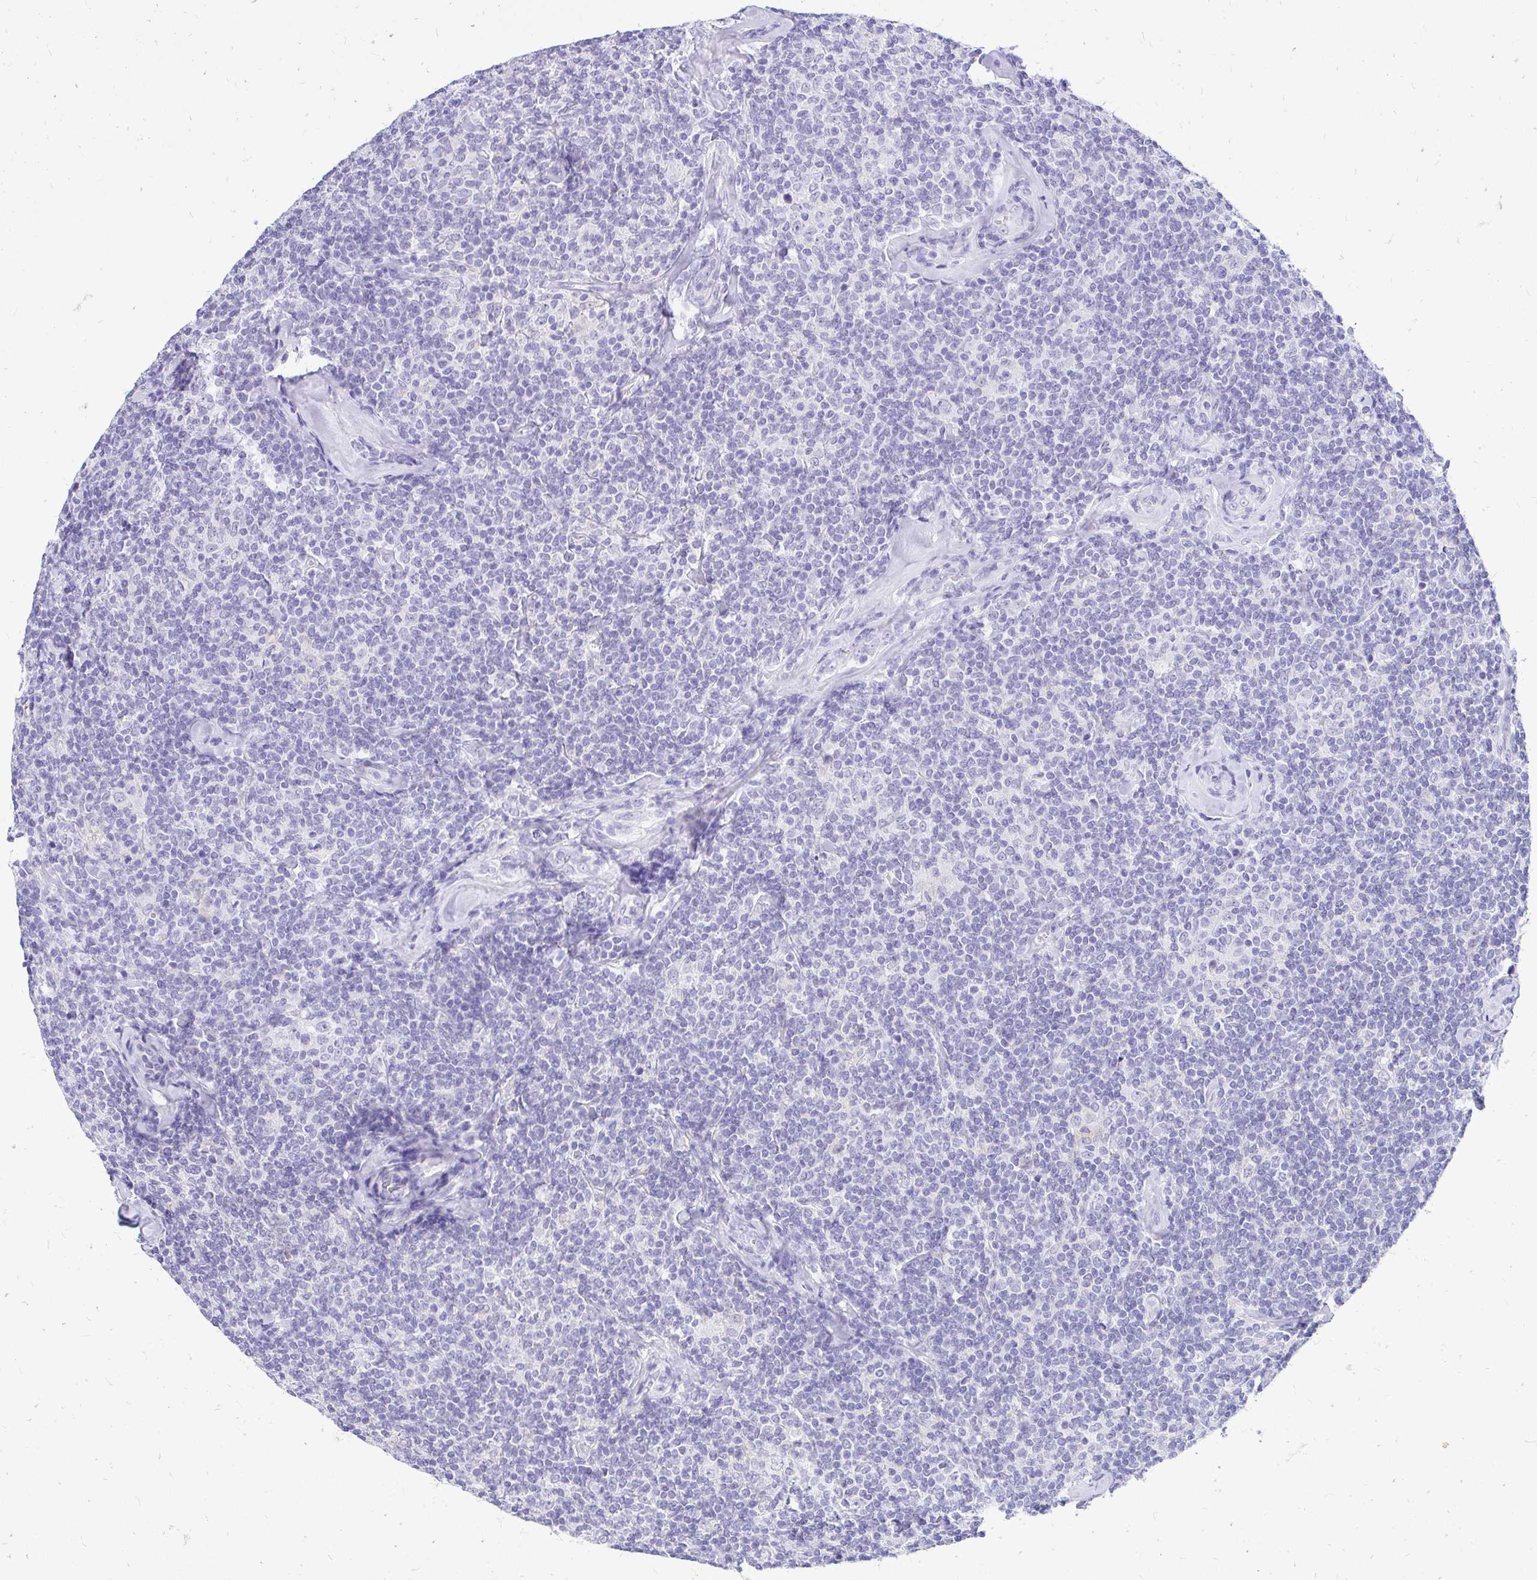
{"staining": {"intensity": "negative", "quantity": "none", "location": "none"}, "tissue": "lymphoma", "cell_type": "Tumor cells", "image_type": "cancer", "snomed": [{"axis": "morphology", "description": "Malignant lymphoma, non-Hodgkin's type, Low grade"}, {"axis": "topography", "description": "Lymph node"}], "caption": "Lymphoma stained for a protein using IHC exhibits no positivity tumor cells.", "gene": "FATE1", "patient": {"sex": "female", "age": 56}}